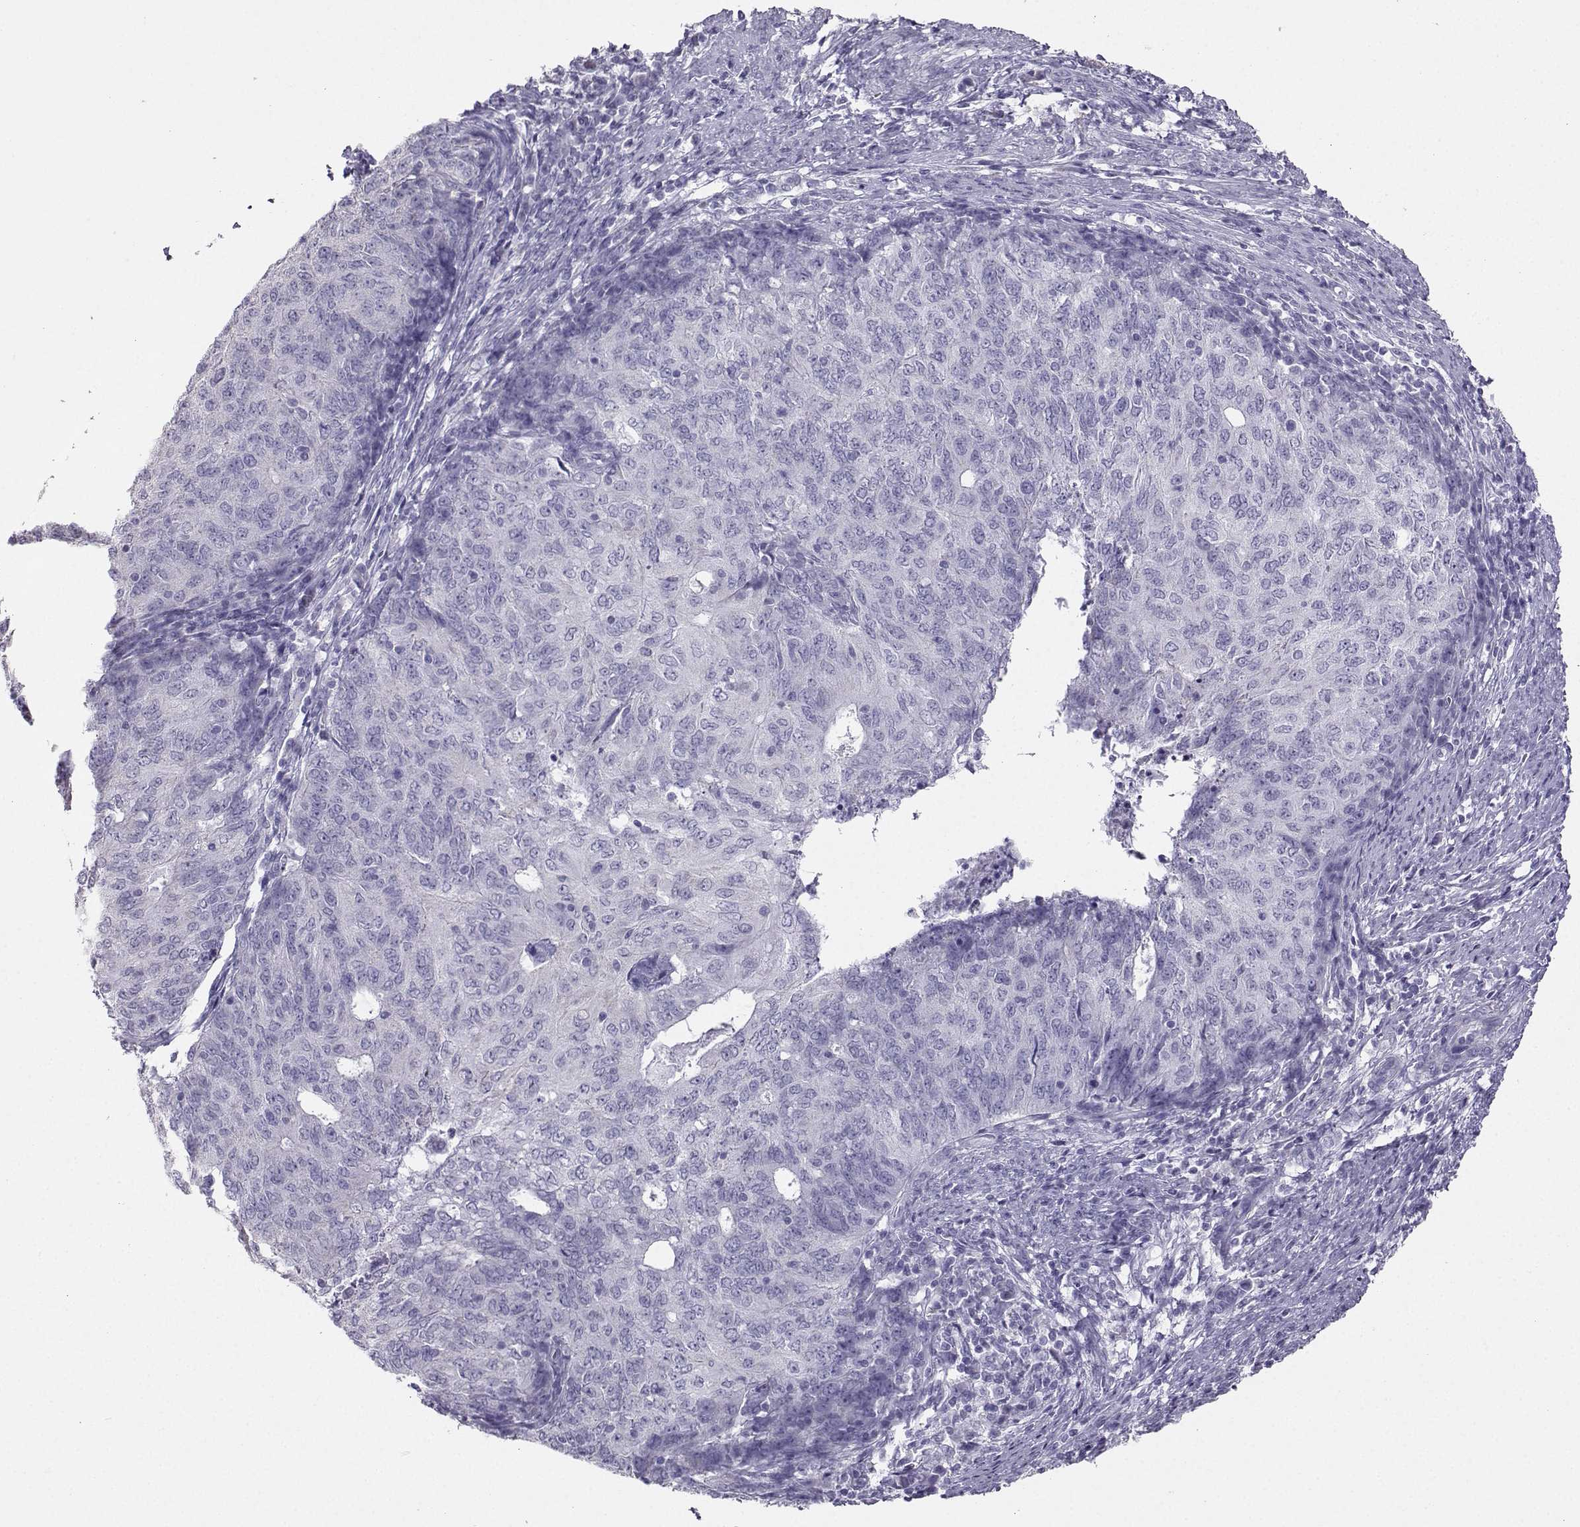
{"staining": {"intensity": "negative", "quantity": "none", "location": "none"}, "tissue": "endometrial cancer", "cell_type": "Tumor cells", "image_type": "cancer", "snomed": [{"axis": "morphology", "description": "Adenocarcinoma, NOS"}, {"axis": "topography", "description": "Endometrium"}], "caption": "Tumor cells are negative for brown protein staining in endometrial cancer (adenocarcinoma).", "gene": "AVP", "patient": {"sex": "female", "age": 82}}